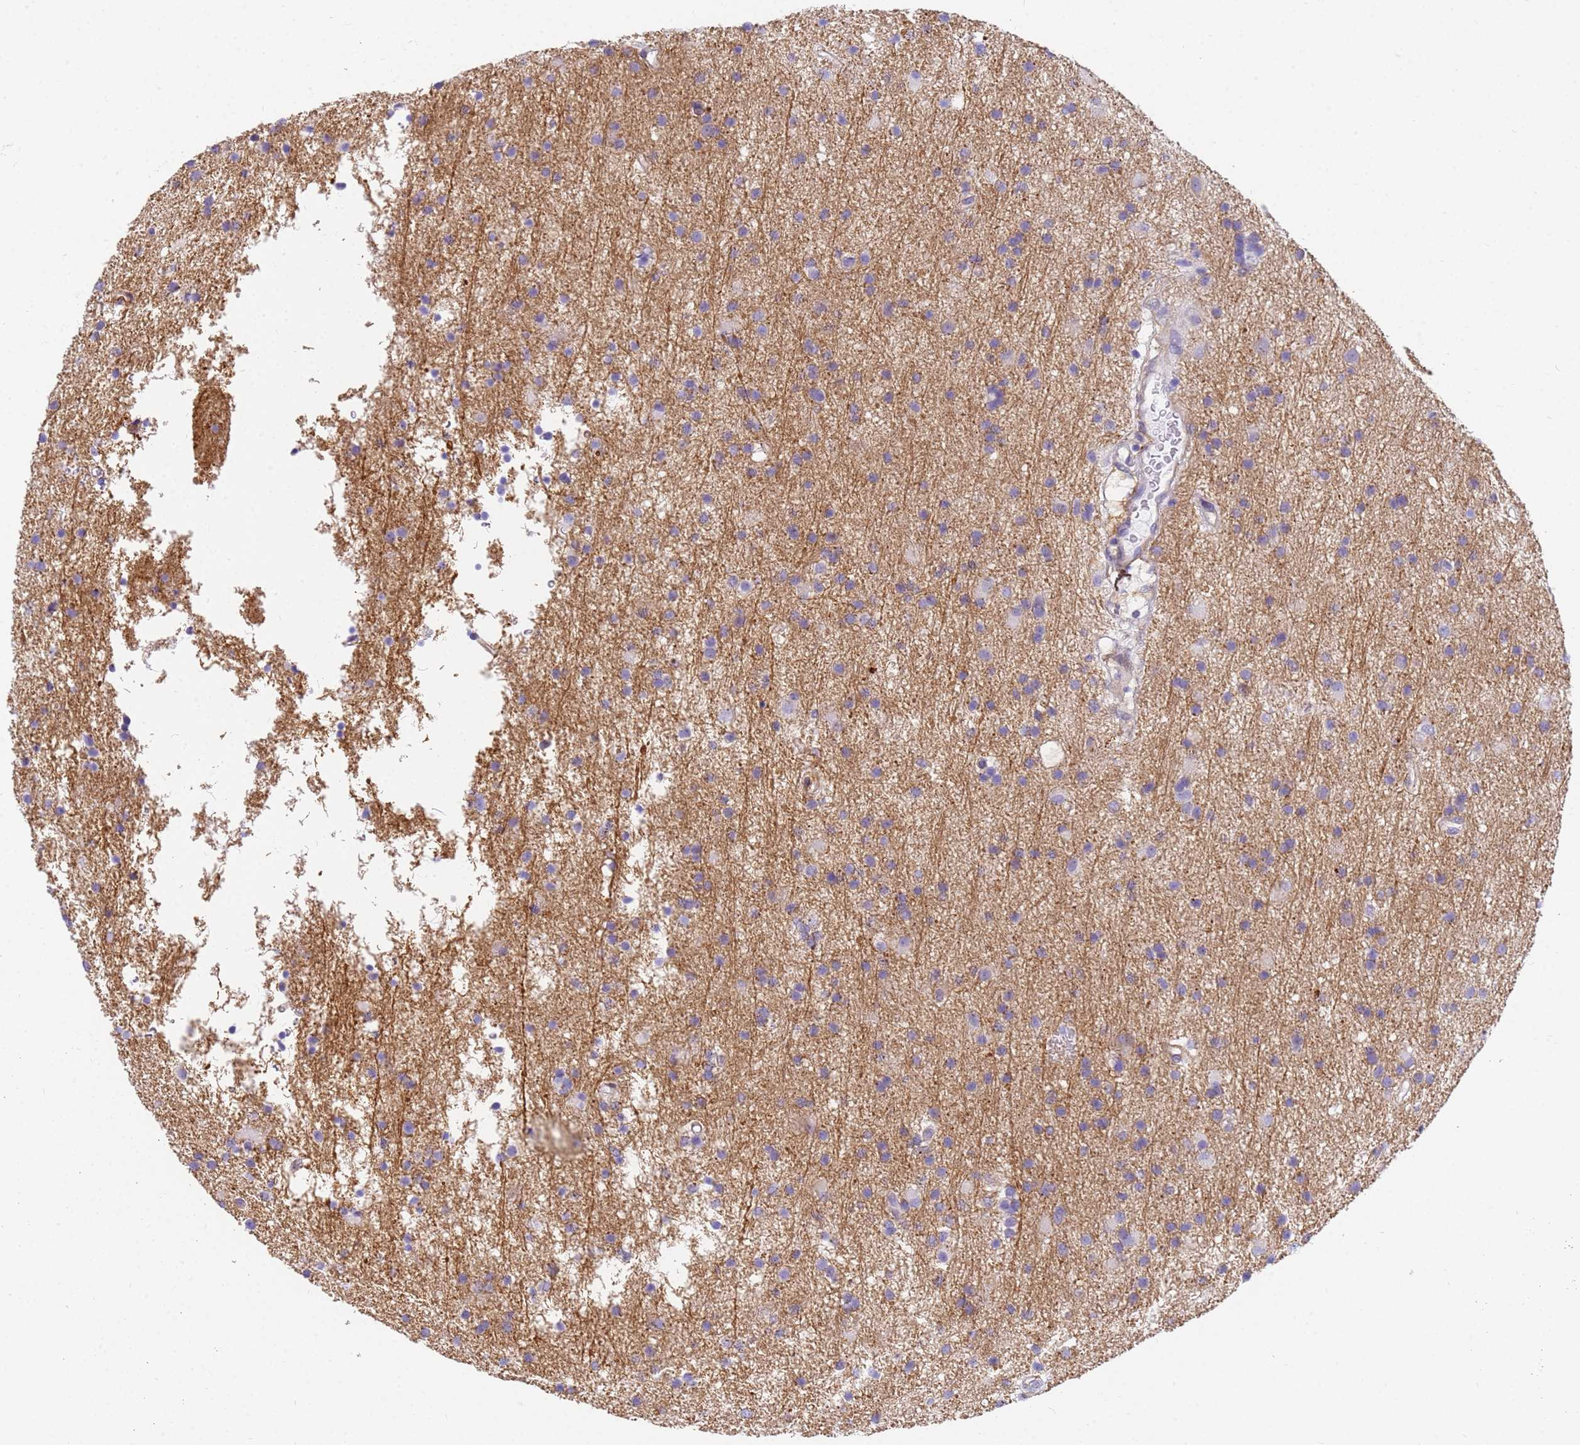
{"staining": {"intensity": "negative", "quantity": "none", "location": "none"}, "tissue": "glioma", "cell_type": "Tumor cells", "image_type": "cancer", "snomed": [{"axis": "morphology", "description": "Glioma, malignant, High grade"}, {"axis": "topography", "description": "Brain"}], "caption": "High magnification brightfield microscopy of glioma stained with DAB (3,3'-diaminobenzidine) (brown) and counterstained with hematoxylin (blue): tumor cells show no significant positivity.", "gene": "MVB12A", "patient": {"sex": "male", "age": 77}}